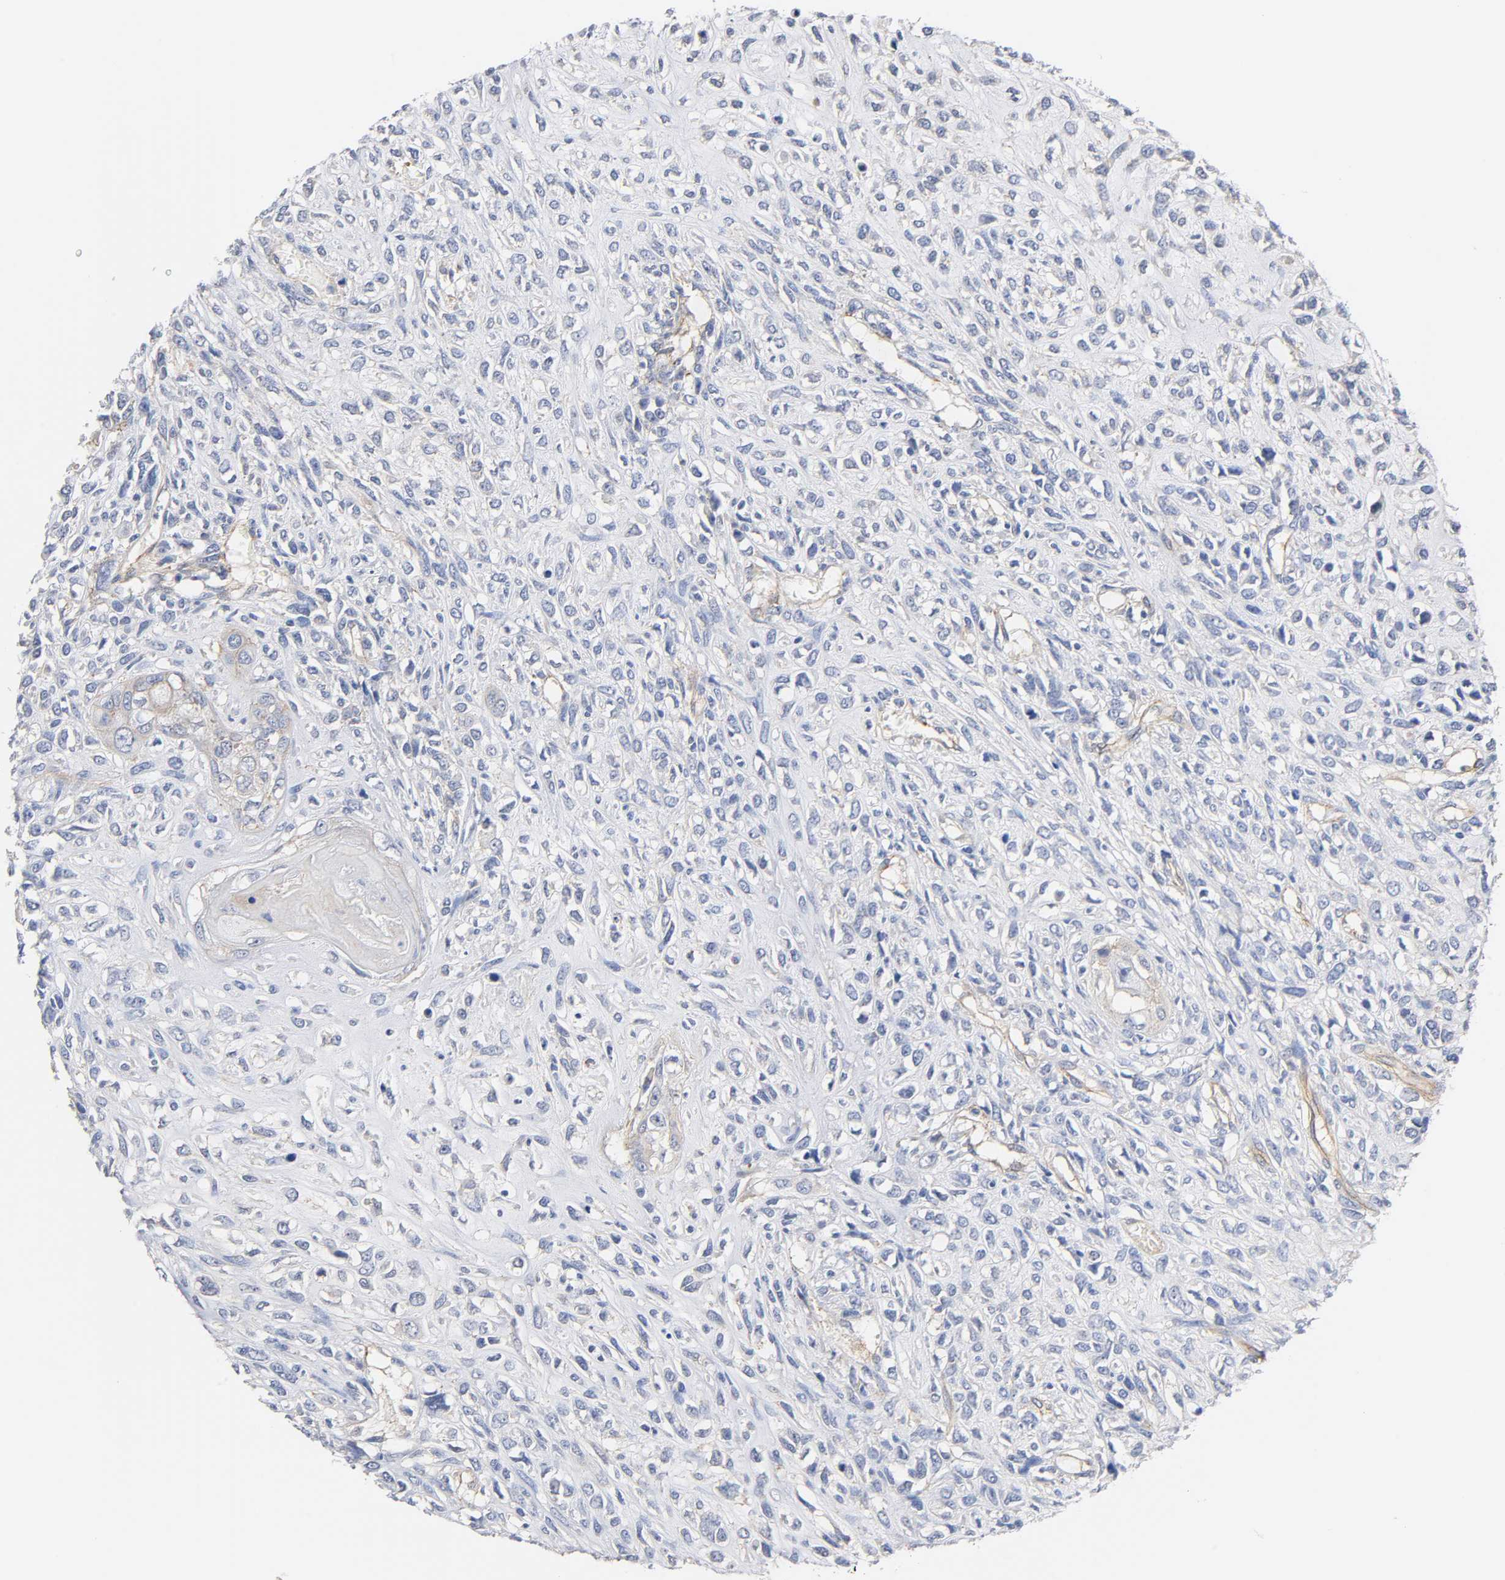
{"staining": {"intensity": "negative", "quantity": "none", "location": "none"}, "tissue": "head and neck cancer", "cell_type": "Tumor cells", "image_type": "cancer", "snomed": [{"axis": "morphology", "description": "Necrosis, NOS"}, {"axis": "morphology", "description": "Neoplasm, malignant, NOS"}, {"axis": "topography", "description": "Salivary gland"}, {"axis": "topography", "description": "Head-Neck"}], "caption": "Tumor cells are negative for brown protein staining in head and neck neoplasm (malignant). (Brightfield microscopy of DAB immunohistochemistry (IHC) at high magnification).", "gene": "SPTAN1", "patient": {"sex": "male", "age": 43}}